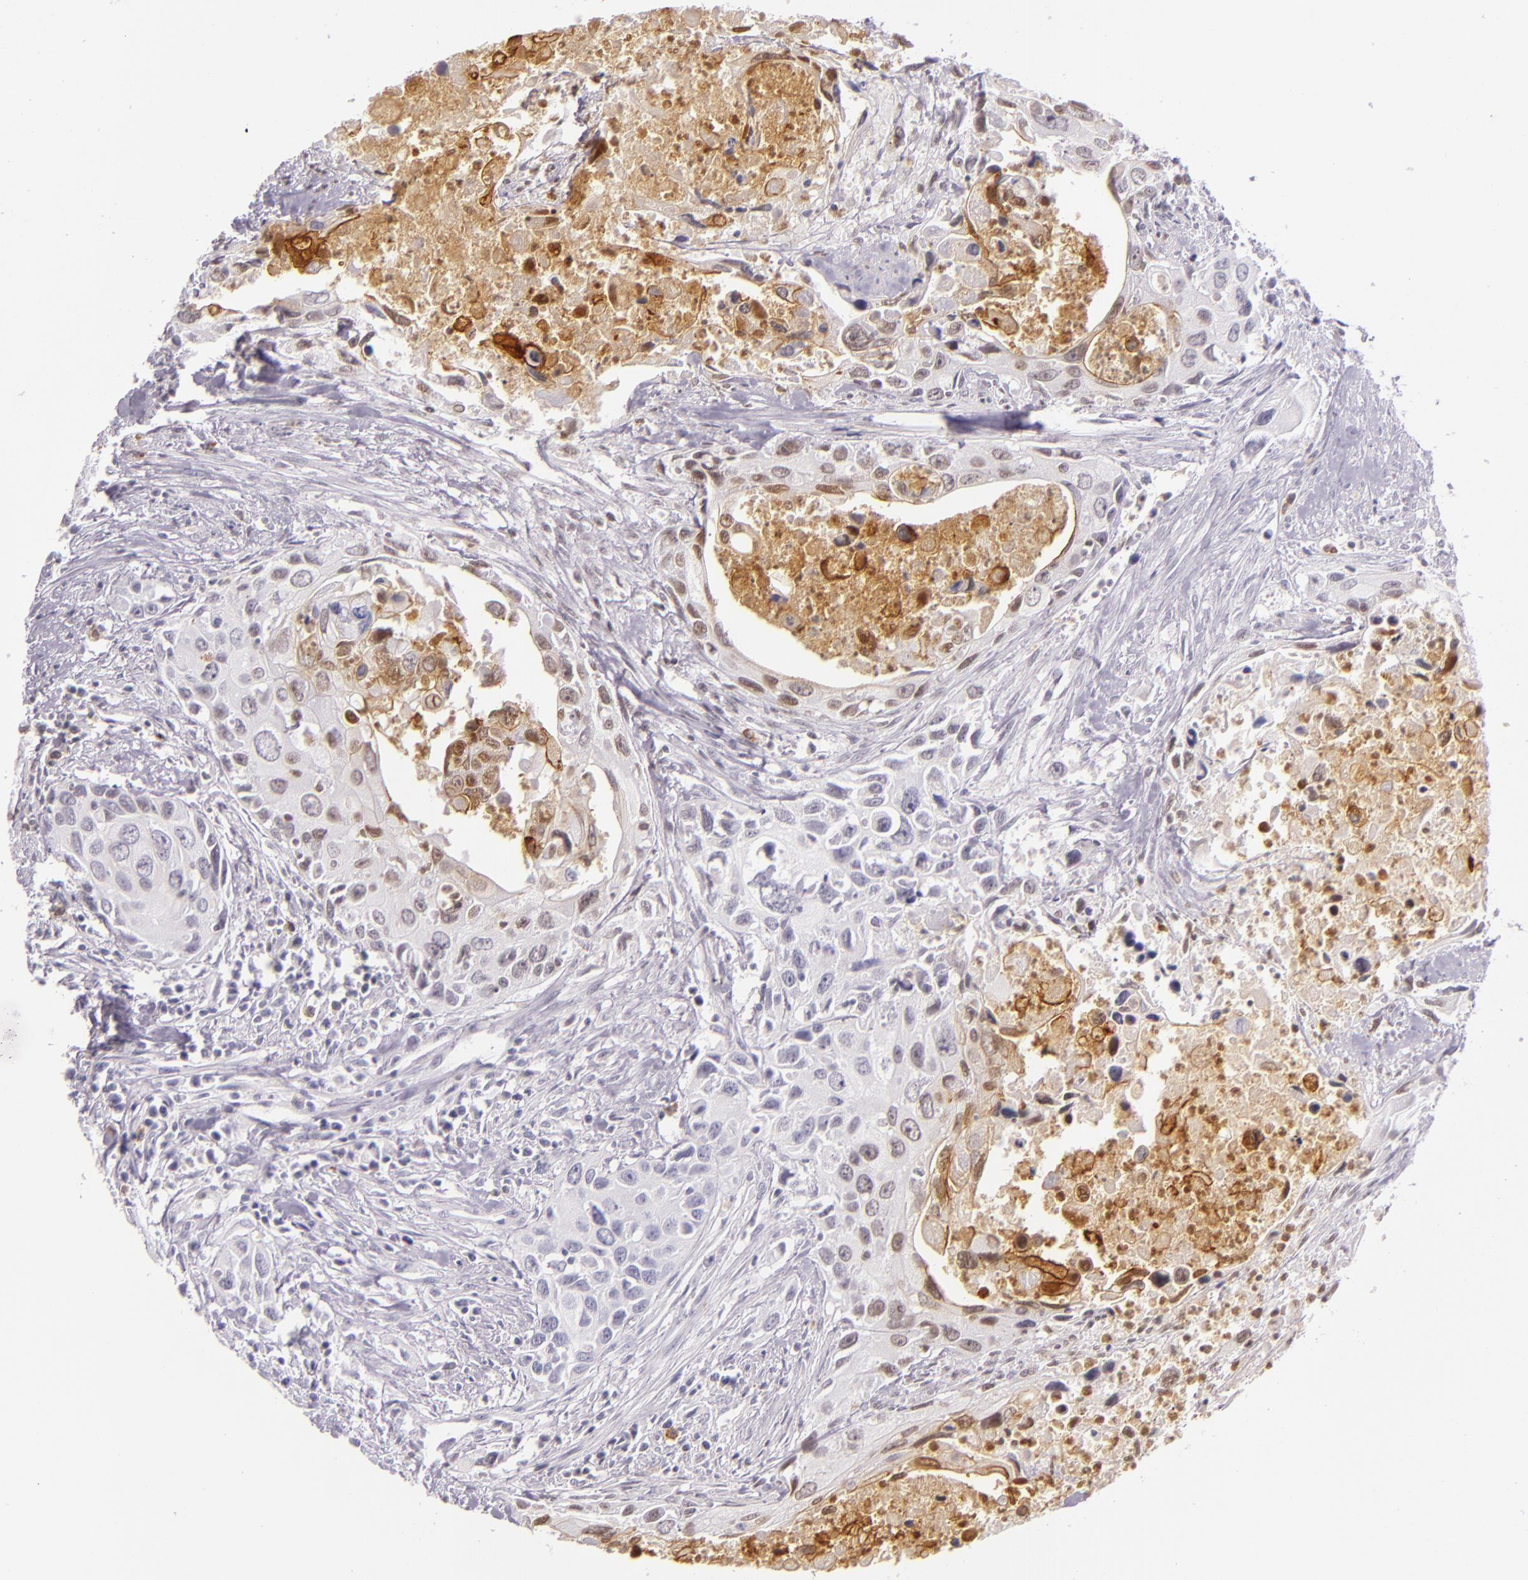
{"staining": {"intensity": "weak", "quantity": "<25%", "location": "nuclear"}, "tissue": "urothelial cancer", "cell_type": "Tumor cells", "image_type": "cancer", "snomed": [{"axis": "morphology", "description": "Urothelial carcinoma, High grade"}, {"axis": "topography", "description": "Urinary bladder"}], "caption": "Immunohistochemistry (IHC) histopathology image of urothelial cancer stained for a protein (brown), which reveals no positivity in tumor cells.", "gene": "CEACAM1", "patient": {"sex": "male", "age": 71}}